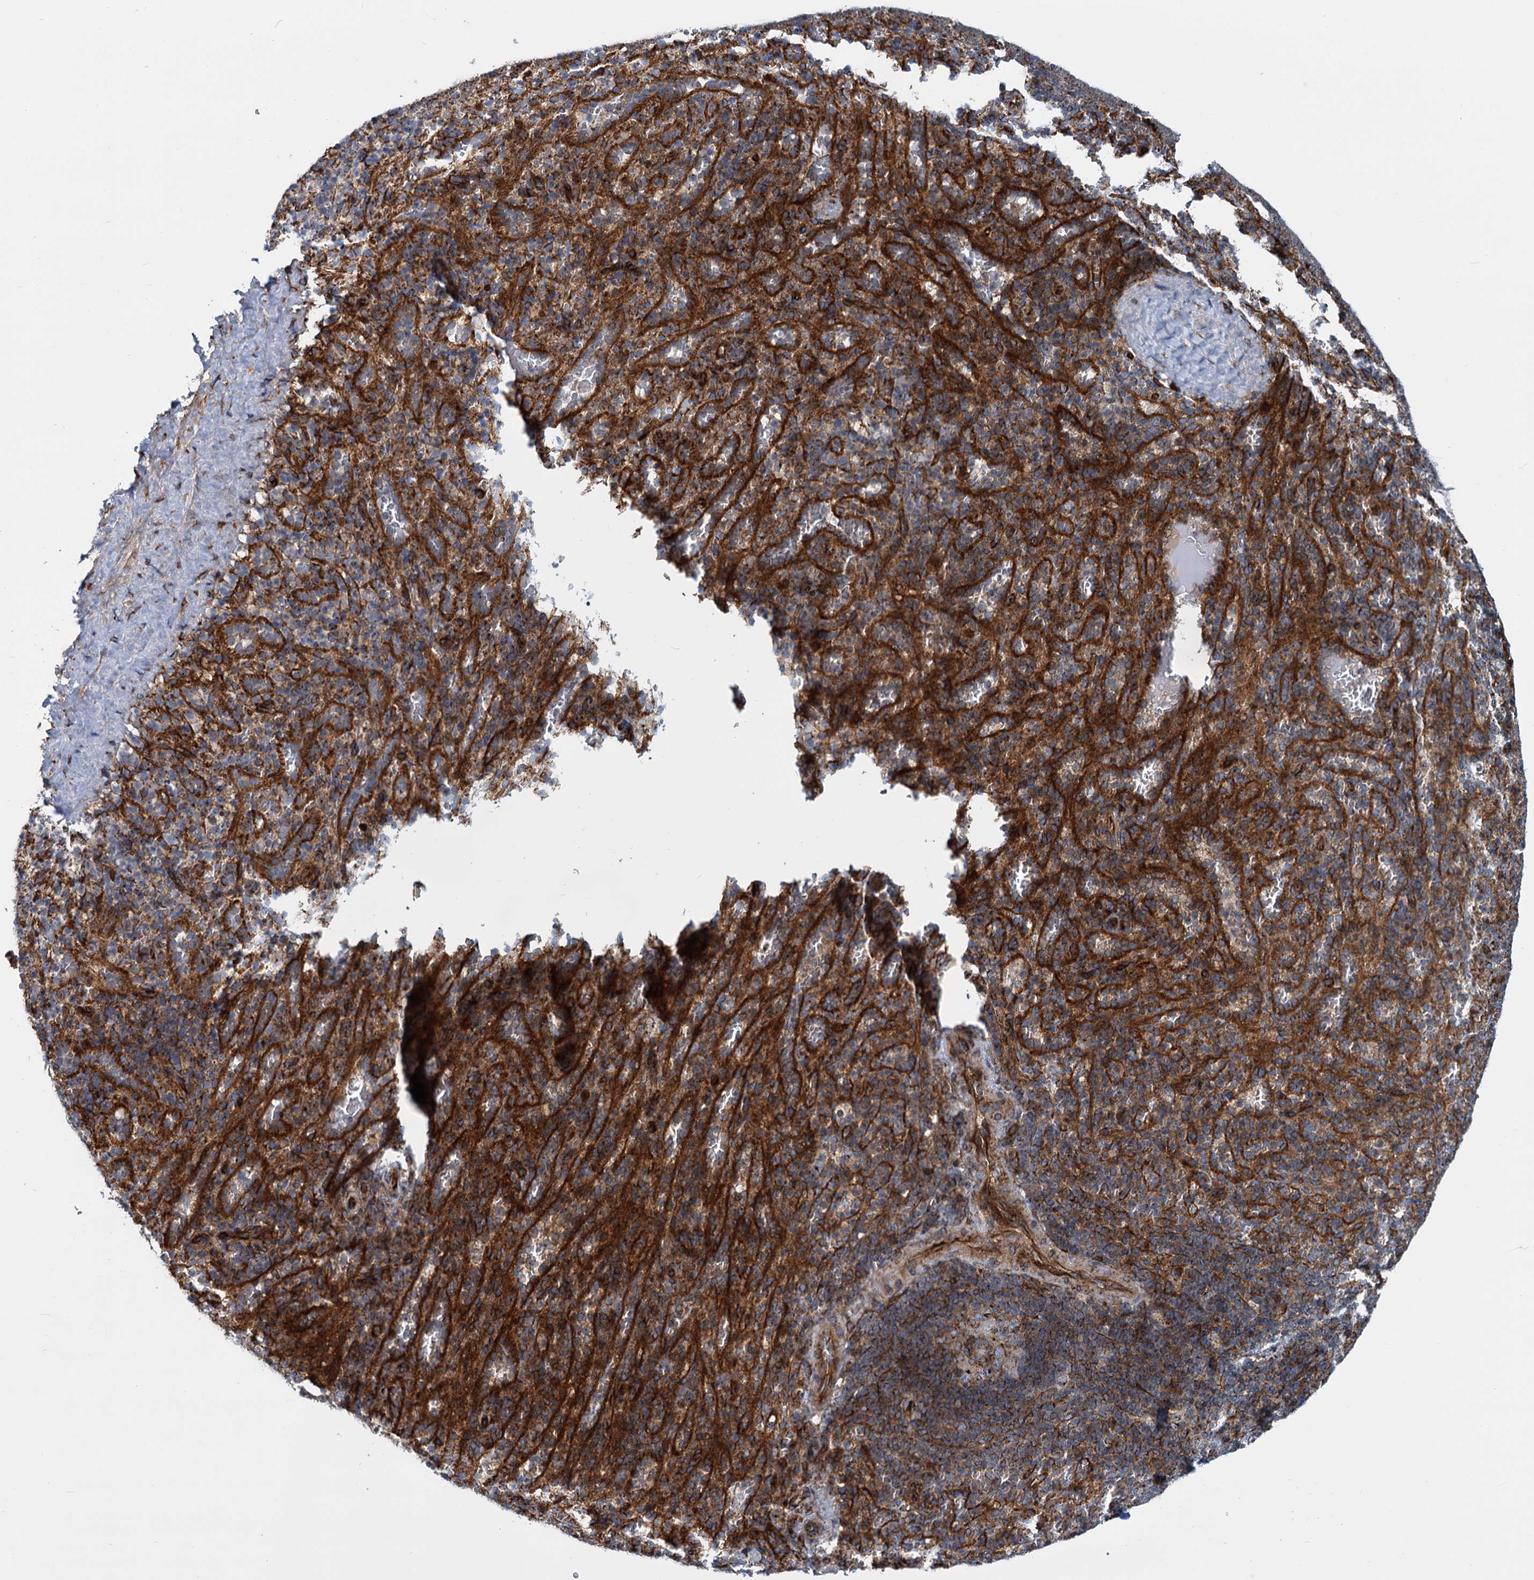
{"staining": {"intensity": "moderate", "quantity": ">75%", "location": "cytoplasmic/membranous"}, "tissue": "spleen", "cell_type": "Cells in red pulp", "image_type": "normal", "snomed": [{"axis": "morphology", "description": "Normal tissue, NOS"}, {"axis": "topography", "description": "Spleen"}], "caption": "DAB (3,3'-diaminobenzidine) immunohistochemical staining of unremarkable spleen demonstrates moderate cytoplasmic/membranous protein staining in approximately >75% of cells in red pulp.", "gene": "PSEN1", "patient": {"sex": "female", "age": 21}}